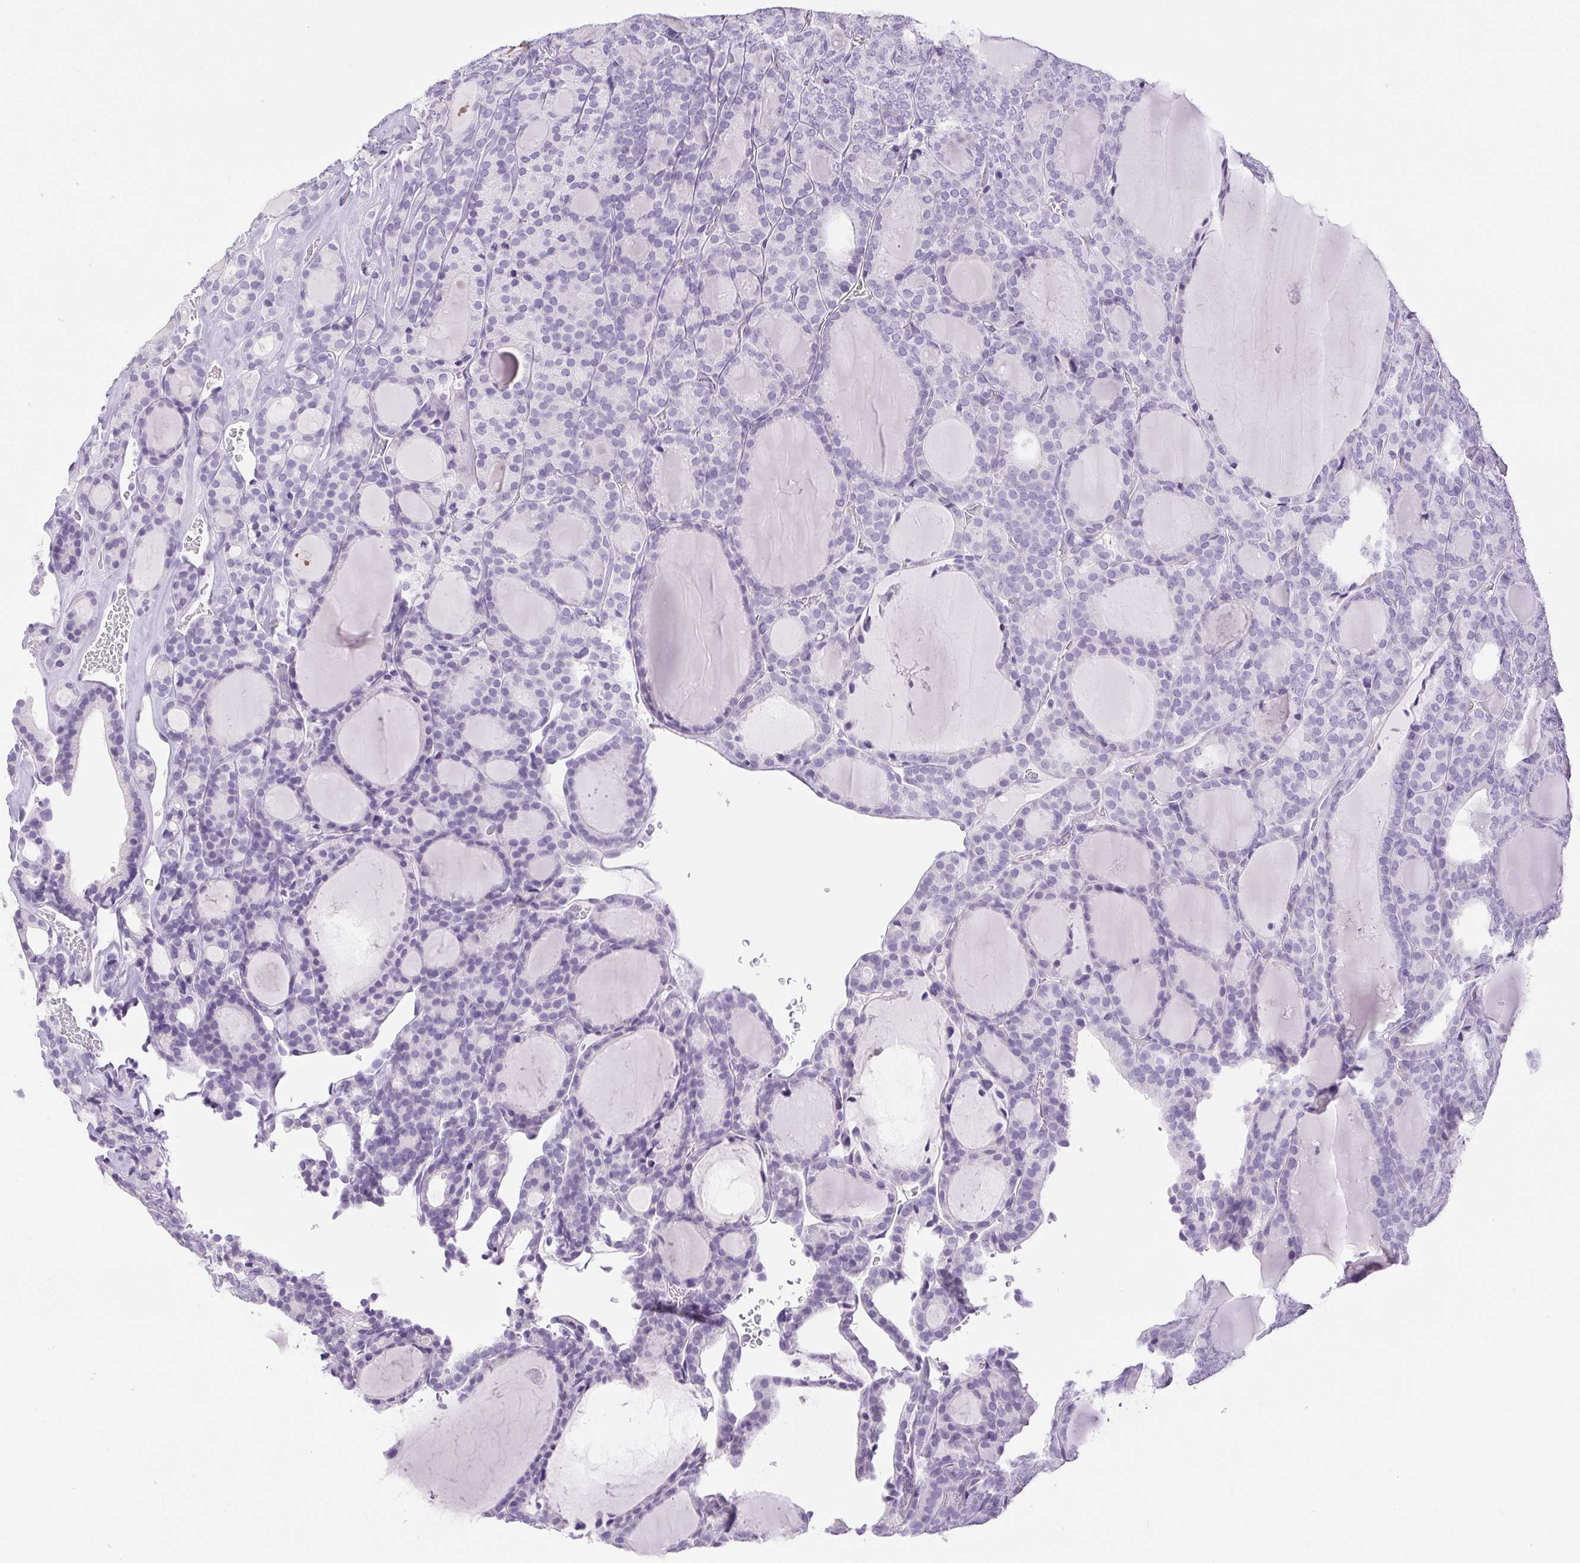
{"staining": {"intensity": "negative", "quantity": "none", "location": "none"}, "tissue": "thyroid cancer", "cell_type": "Tumor cells", "image_type": "cancer", "snomed": [{"axis": "morphology", "description": "Follicular adenoma carcinoma, NOS"}, {"axis": "topography", "description": "Thyroid gland"}], "caption": "Immunohistochemistry image of human thyroid cancer stained for a protein (brown), which shows no expression in tumor cells.", "gene": "HLA-G", "patient": {"sex": "male", "age": 74}}